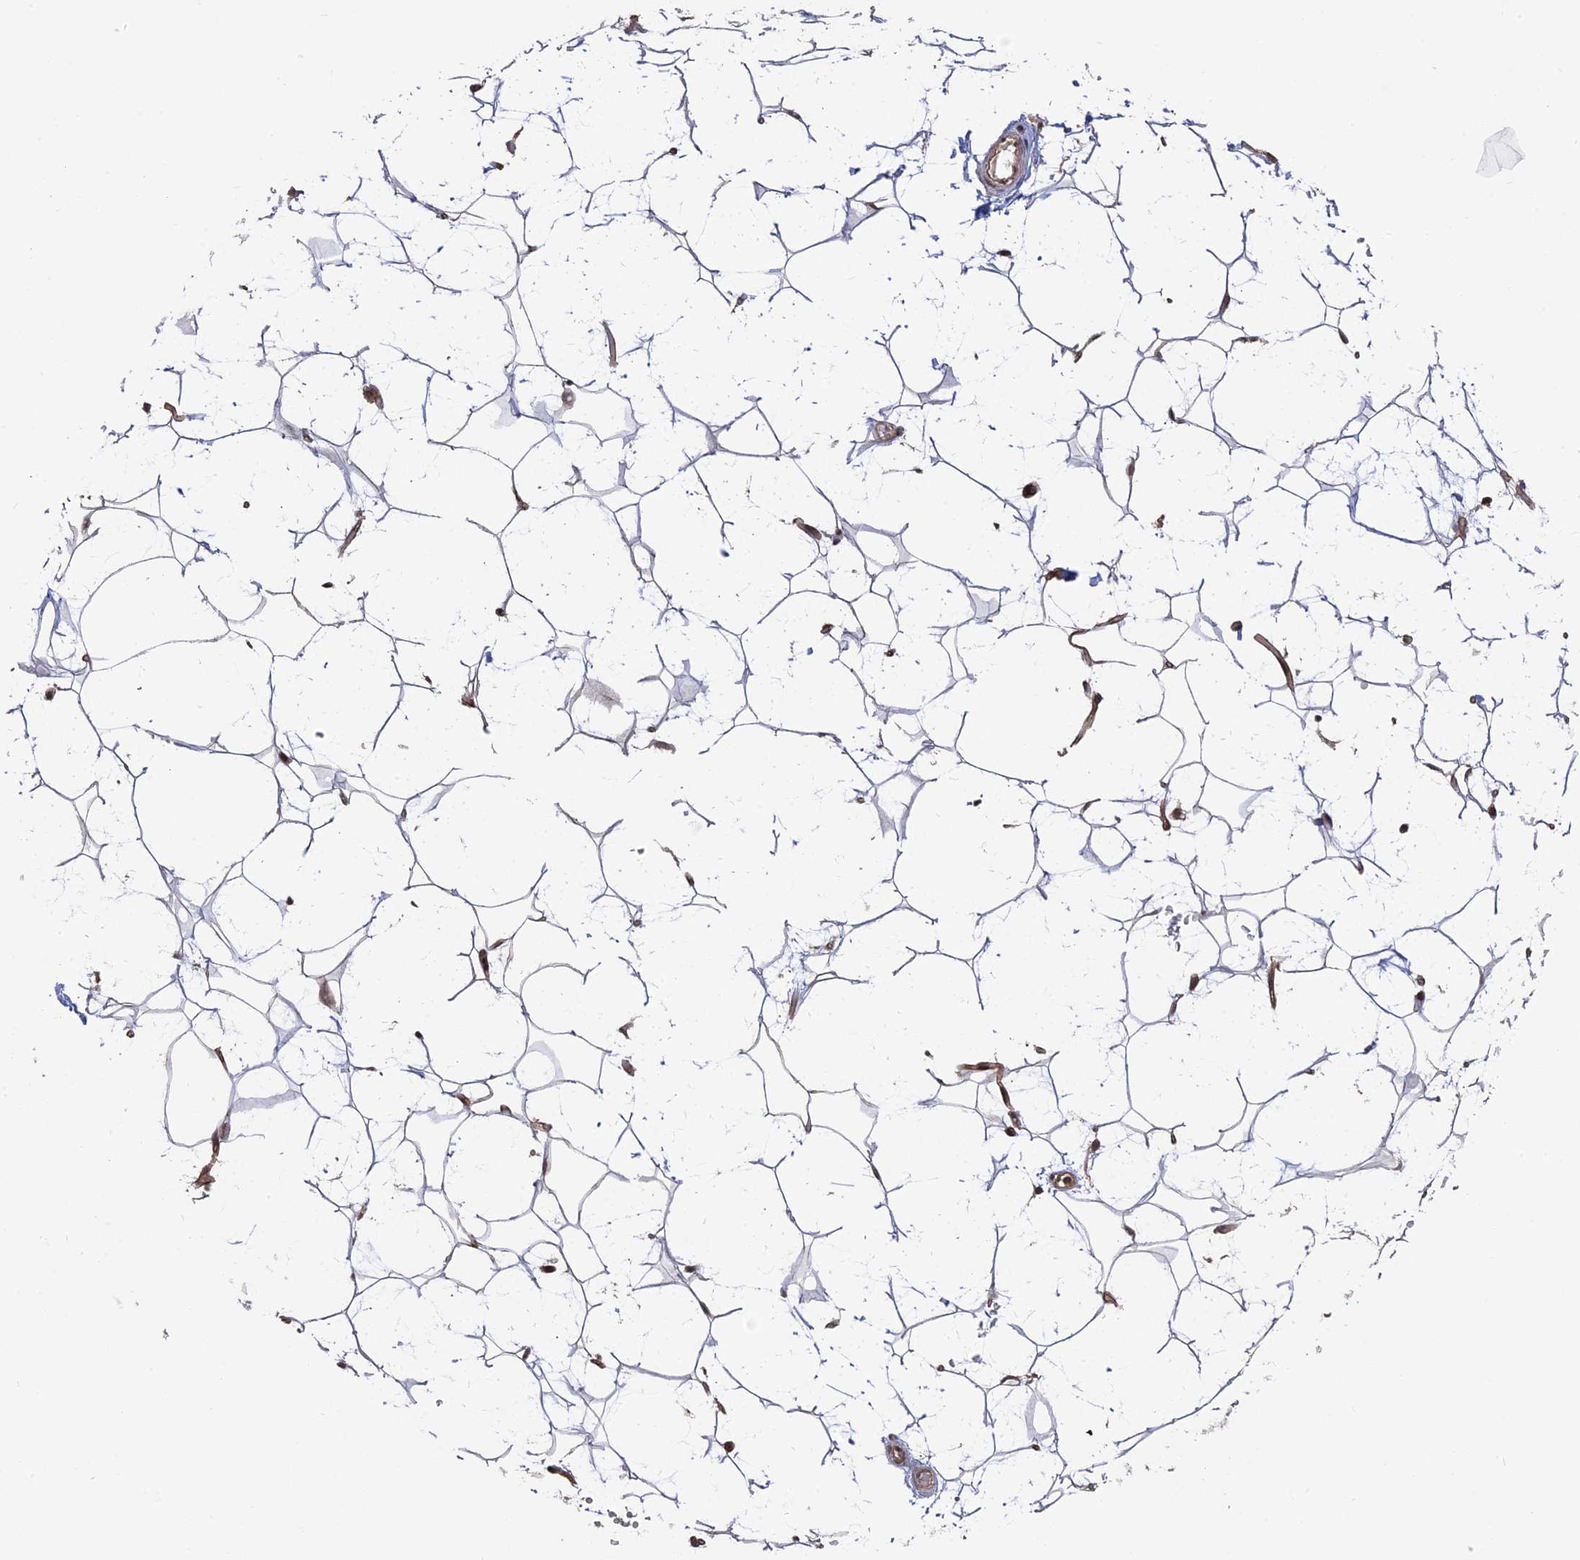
{"staining": {"intensity": "moderate", "quantity": "<25%", "location": "cytoplasmic/membranous,nuclear"}, "tissue": "adipose tissue", "cell_type": "Adipocytes", "image_type": "normal", "snomed": [{"axis": "morphology", "description": "Normal tissue, NOS"}, {"axis": "topography", "description": "Breast"}], "caption": "Immunohistochemical staining of unremarkable human adipose tissue demonstrates moderate cytoplasmic/membranous,nuclear protein expression in approximately <25% of adipocytes.", "gene": "PKIG", "patient": {"sex": "female", "age": 26}}